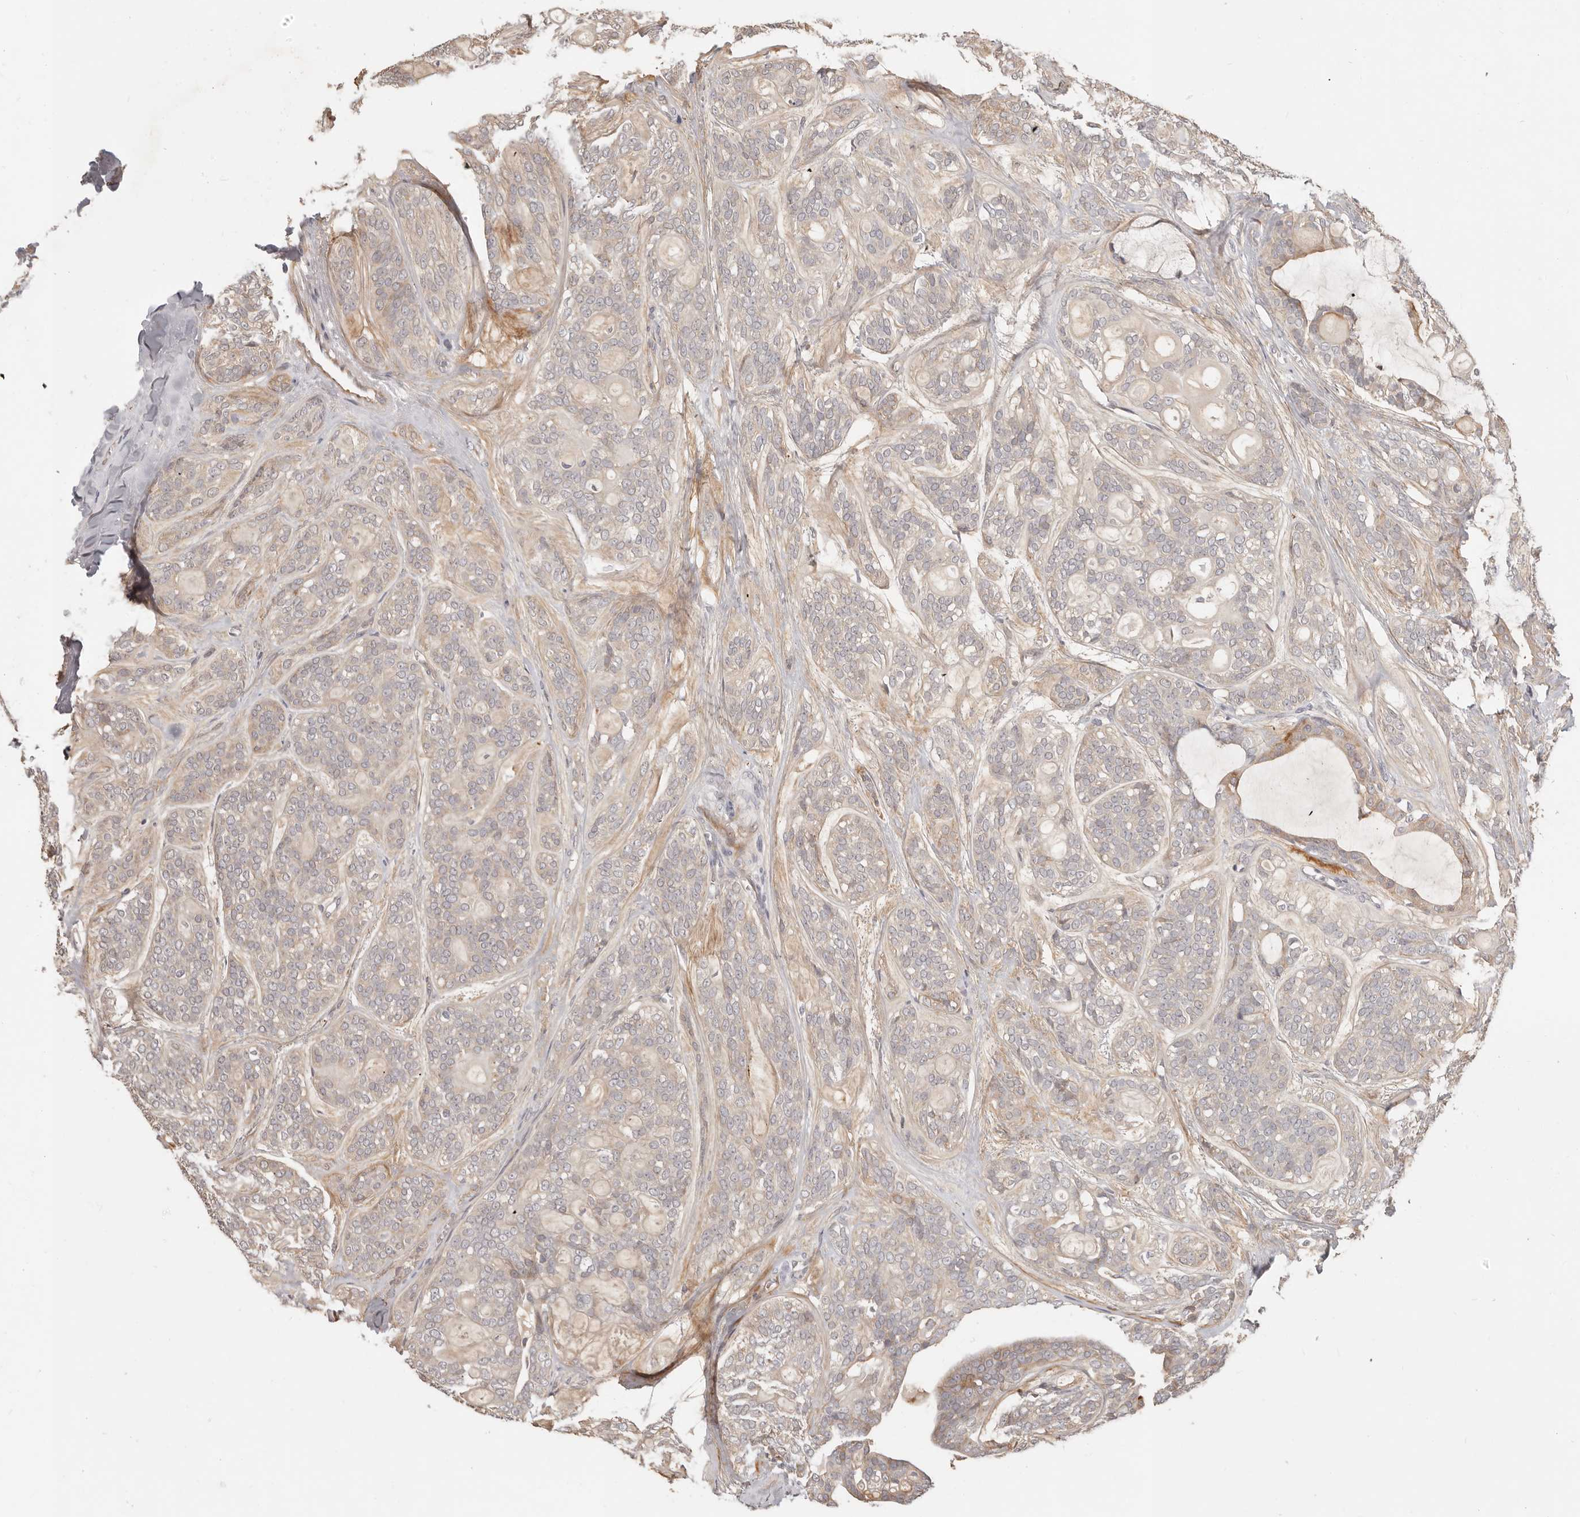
{"staining": {"intensity": "negative", "quantity": "none", "location": "none"}, "tissue": "head and neck cancer", "cell_type": "Tumor cells", "image_type": "cancer", "snomed": [{"axis": "morphology", "description": "Adenocarcinoma, NOS"}, {"axis": "topography", "description": "Head-Neck"}], "caption": "Image shows no significant protein expression in tumor cells of head and neck cancer.", "gene": "MTFR2", "patient": {"sex": "male", "age": 66}}